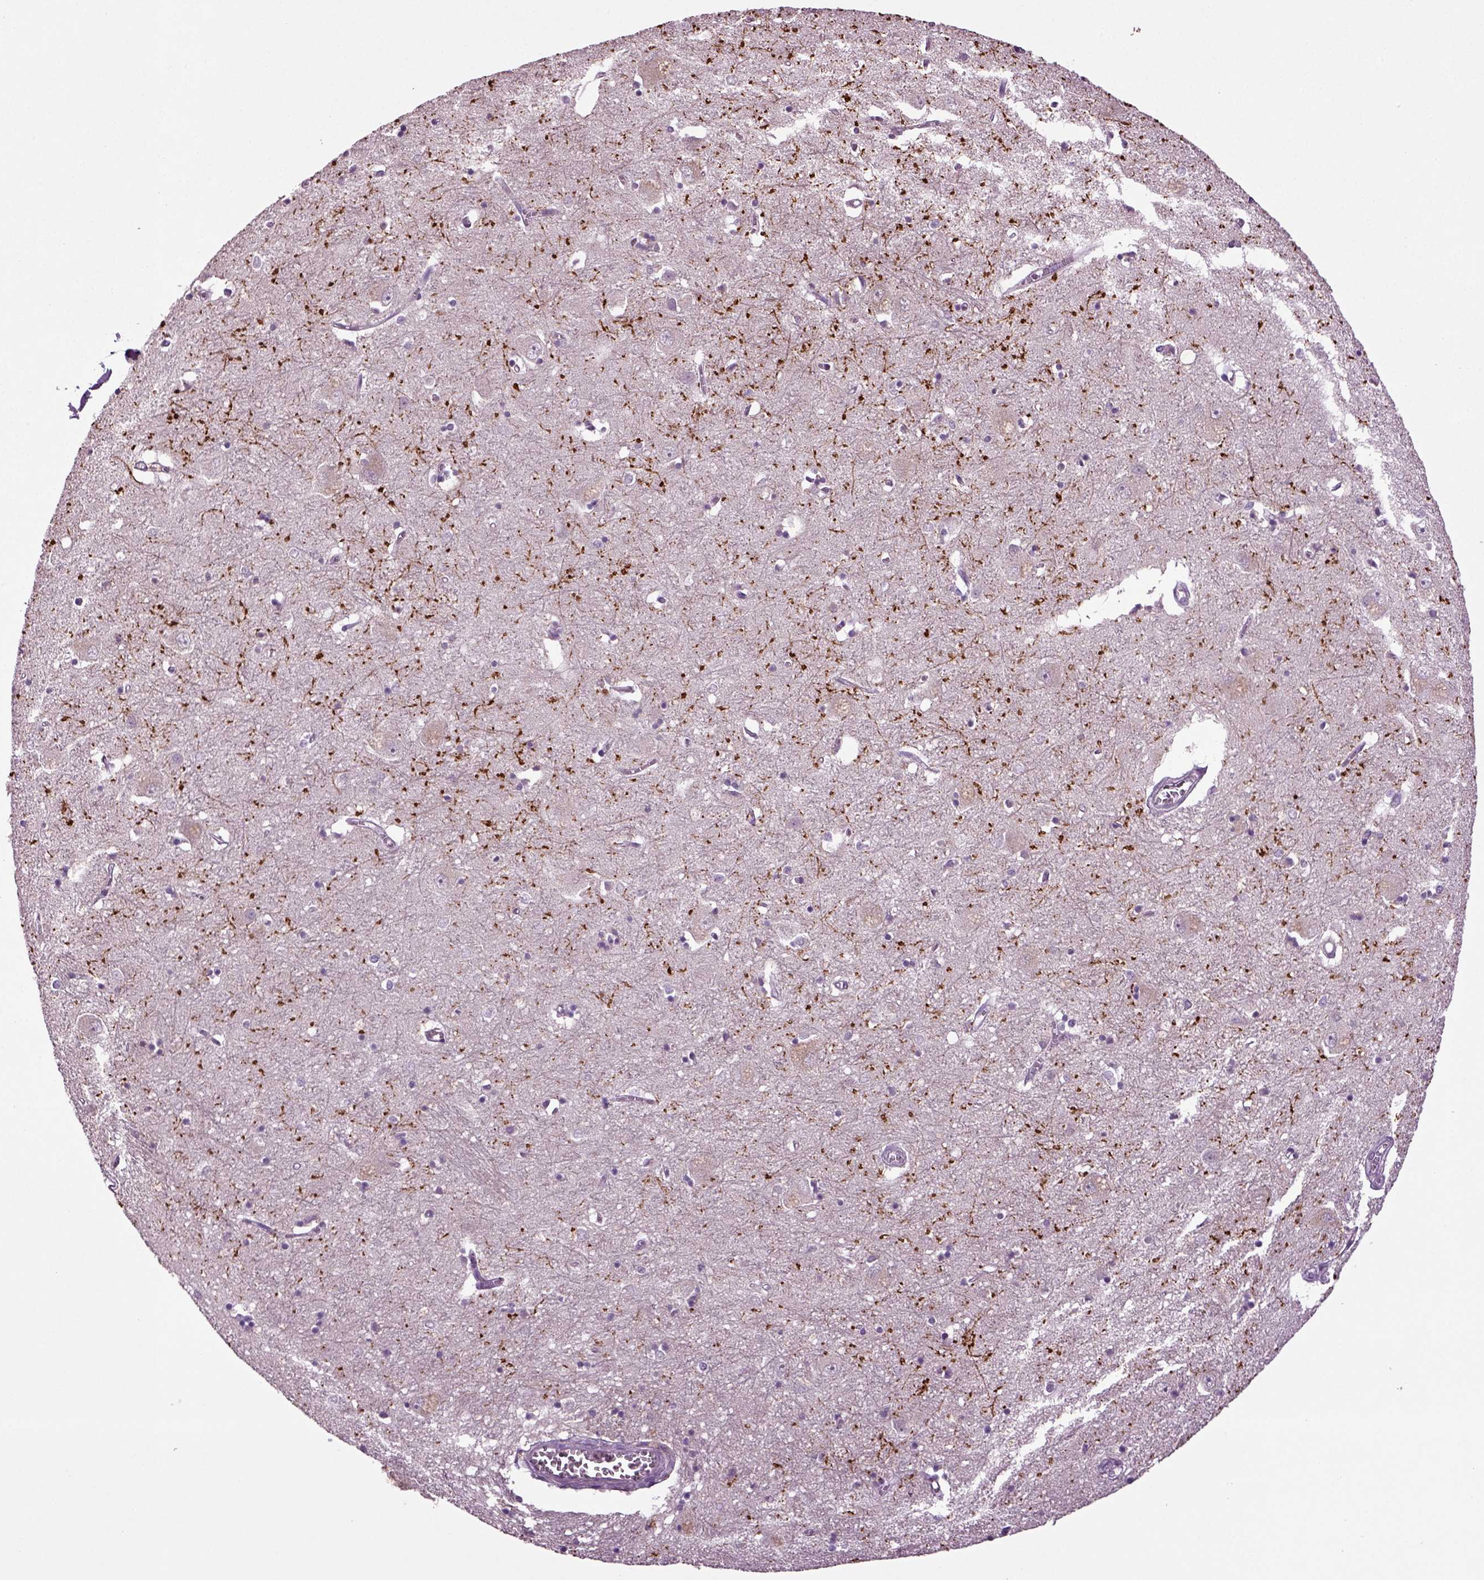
{"staining": {"intensity": "negative", "quantity": "none", "location": "none"}, "tissue": "caudate", "cell_type": "Glial cells", "image_type": "normal", "snomed": [{"axis": "morphology", "description": "Normal tissue, NOS"}, {"axis": "topography", "description": "Lateral ventricle wall"}], "caption": "IHC image of unremarkable caudate: human caudate stained with DAB reveals no significant protein staining in glial cells. The staining is performed using DAB (3,3'-diaminobenzidine) brown chromogen with nuclei counter-stained in using hematoxylin.", "gene": "SLC17A6", "patient": {"sex": "male", "age": 54}}